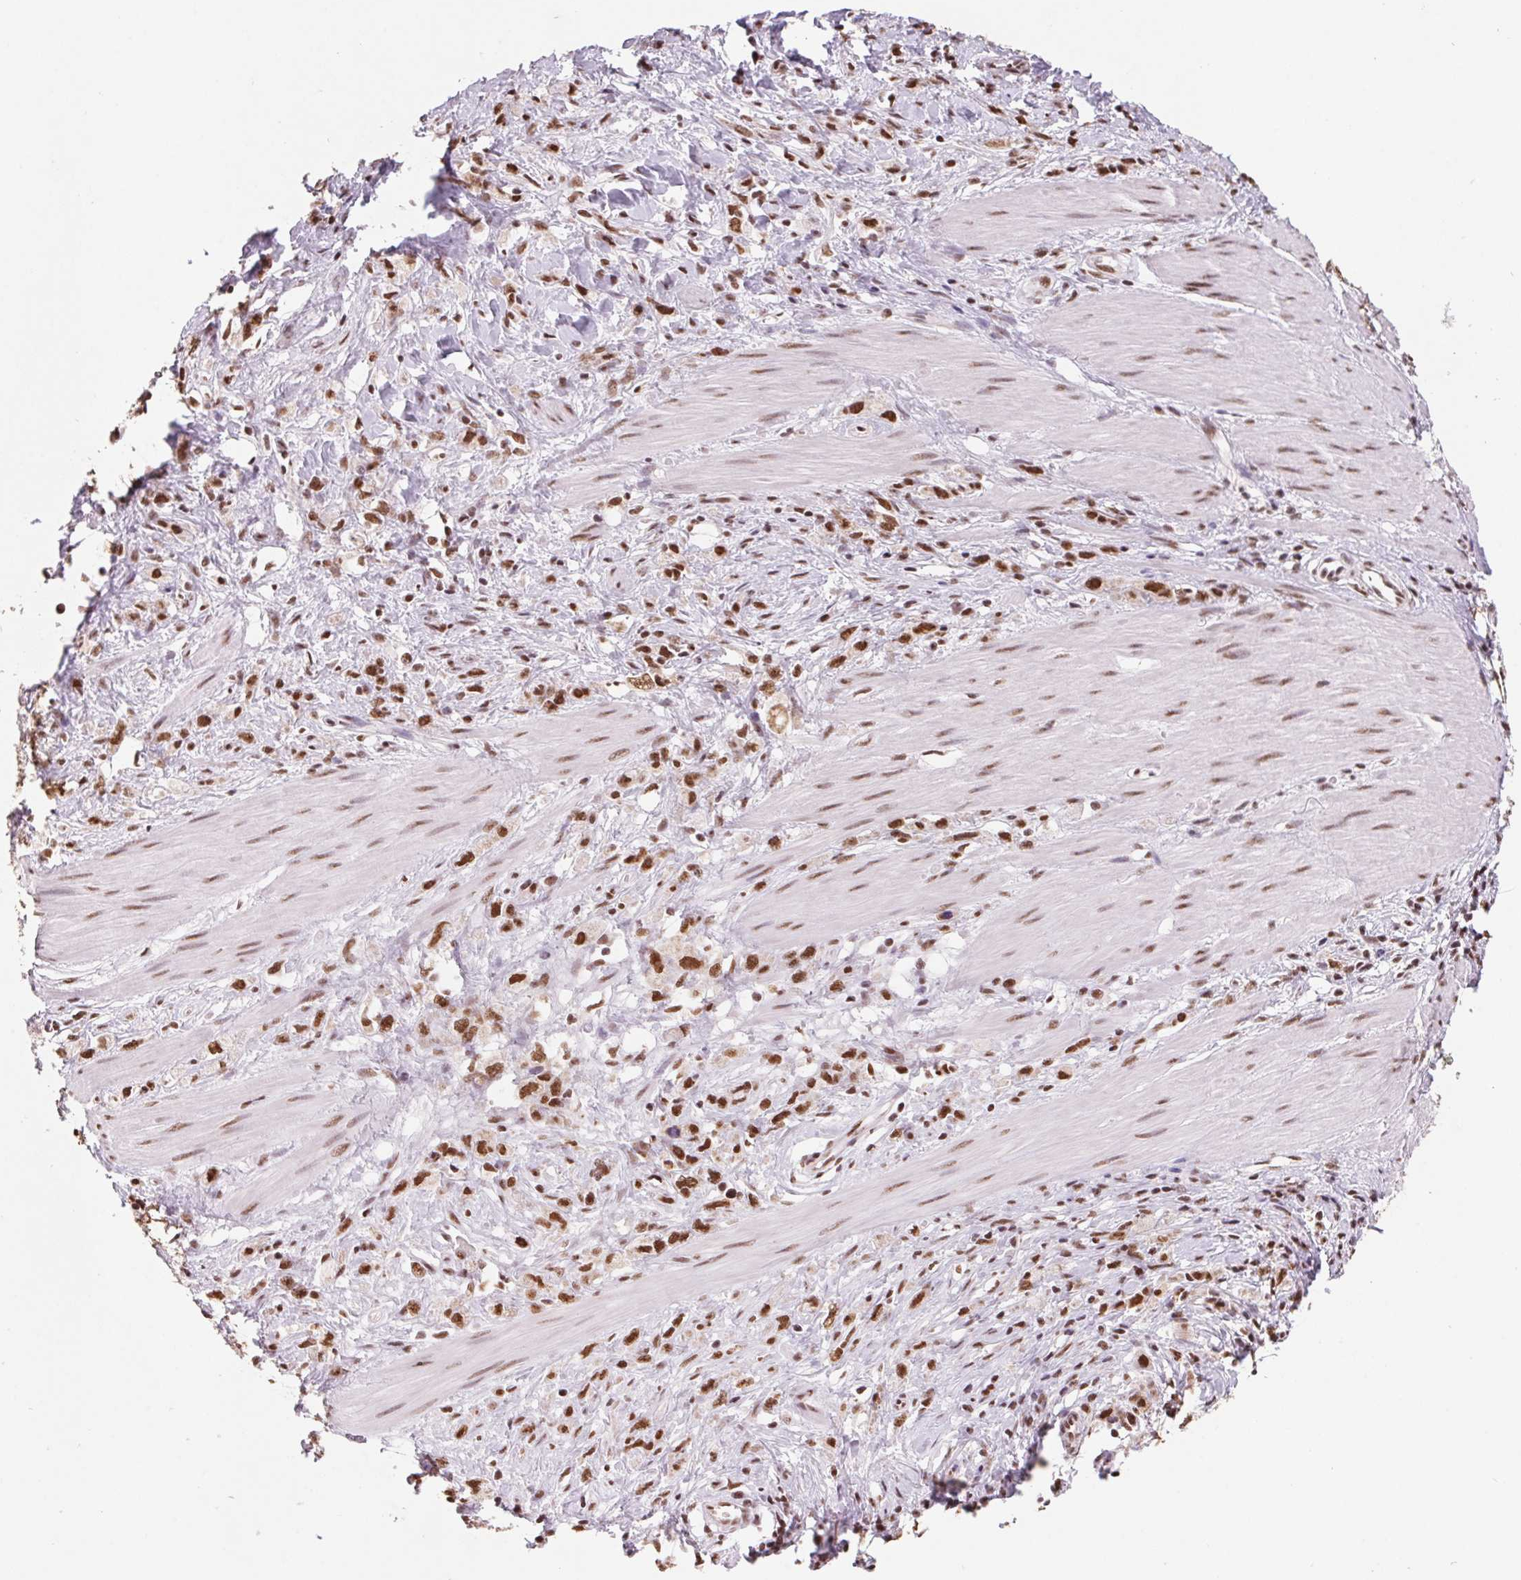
{"staining": {"intensity": "moderate", "quantity": ">75%", "location": "nuclear"}, "tissue": "stomach cancer", "cell_type": "Tumor cells", "image_type": "cancer", "snomed": [{"axis": "morphology", "description": "Adenocarcinoma, NOS"}, {"axis": "topography", "description": "Stomach"}], "caption": "IHC (DAB) staining of human stomach adenocarcinoma reveals moderate nuclear protein positivity in about >75% of tumor cells.", "gene": "SNRPG", "patient": {"sex": "male", "age": 47}}